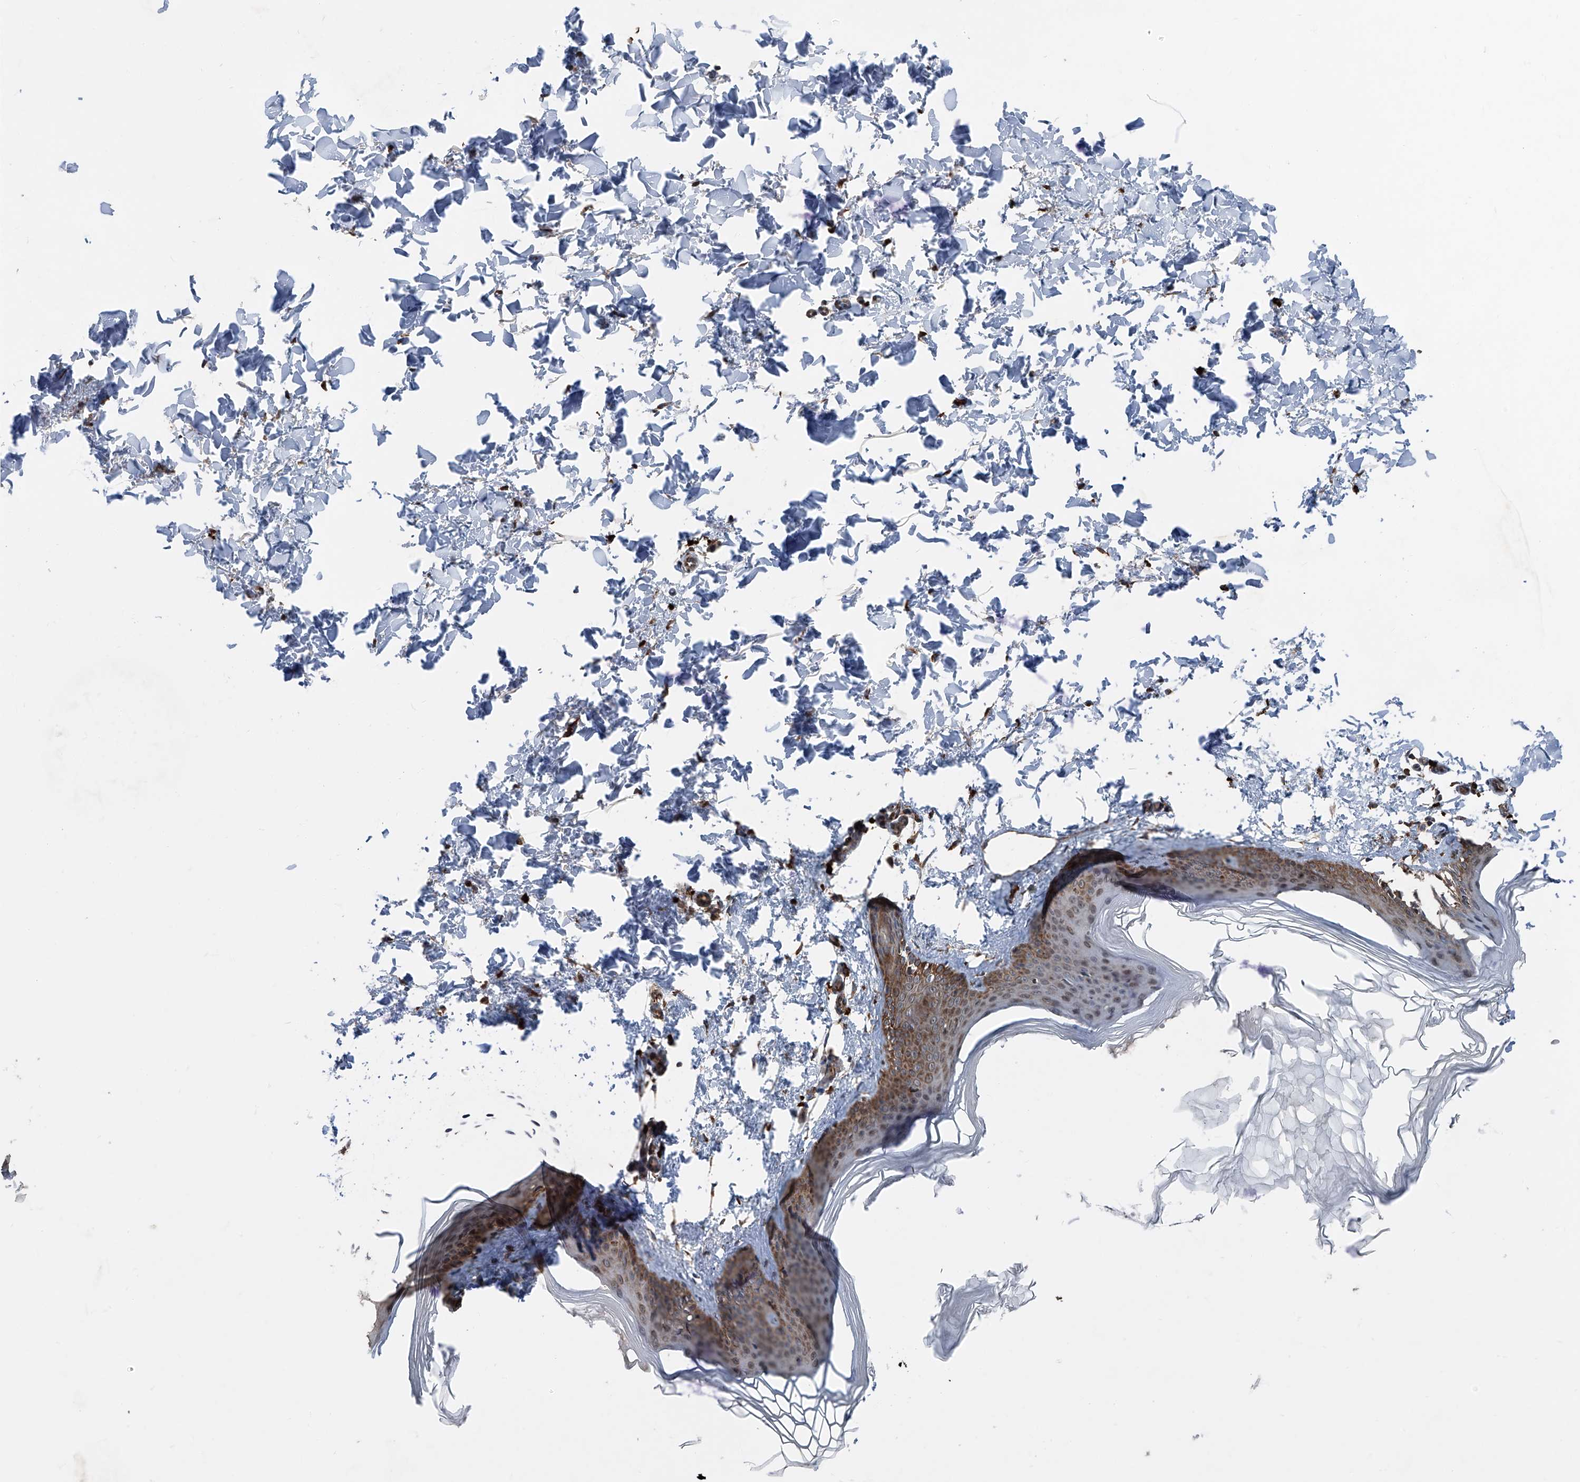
{"staining": {"intensity": "strong", "quantity": ">75%", "location": "cytoplasmic/membranous"}, "tissue": "skin", "cell_type": "Fibroblasts", "image_type": "normal", "snomed": [{"axis": "morphology", "description": "Normal tissue, NOS"}, {"axis": "topography", "description": "Skin"}], "caption": "Strong cytoplasmic/membranous protein positivity is identified in about >75% of fibroblasts in skin.", "gene": "LIMK1", "patient": {"sex": "female", "age": 27}}